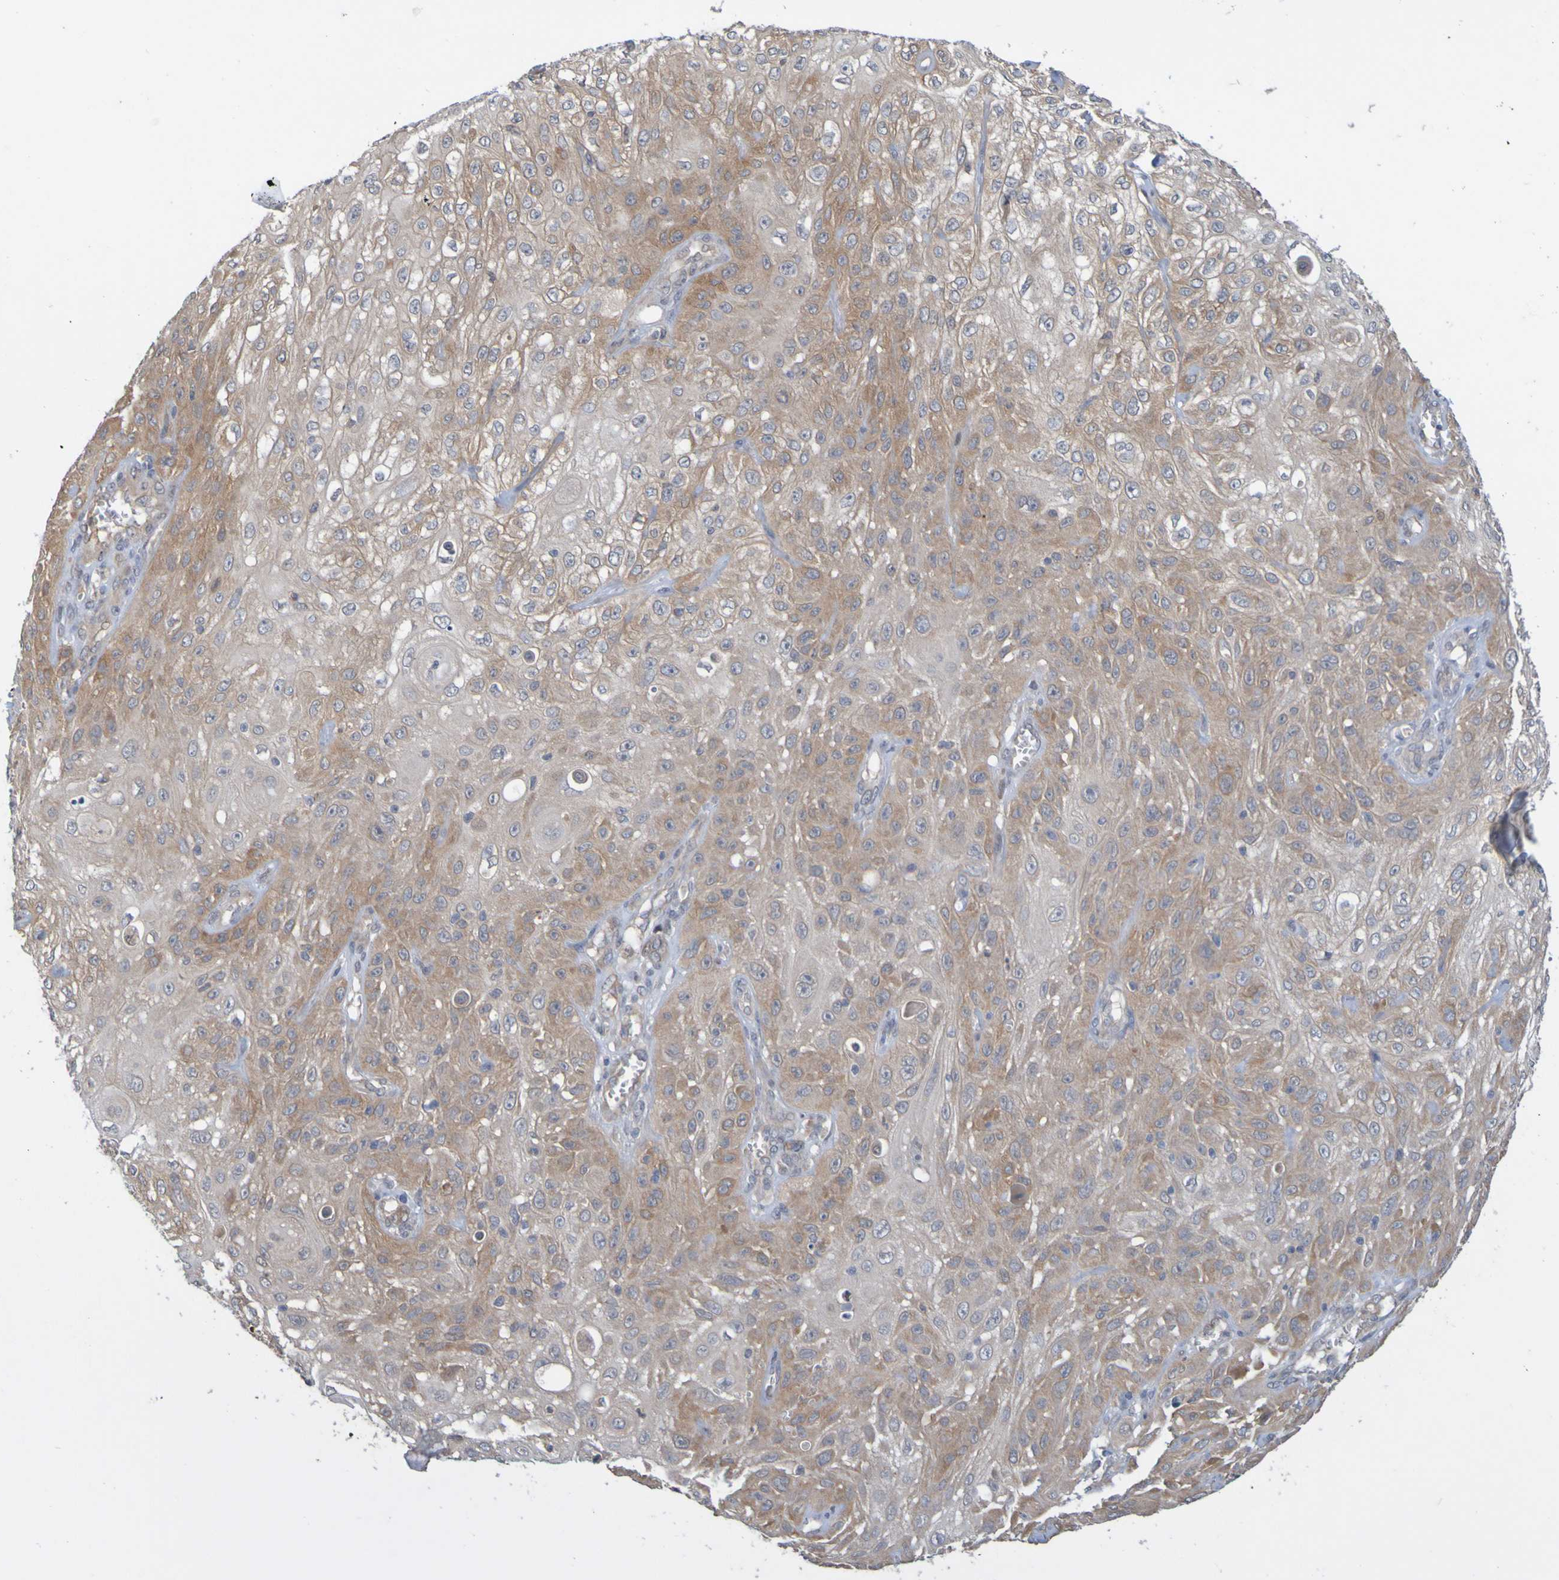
{"staining": {"intensity": "moderate", "quantity": "<25%", "location": "cytoplasmic/membranous"}, "tissue": "skin cancer", "cell_type": "Tumor cells", "image_type": "cancer", "snomed": [{"axis": "morphology", "description": "Squamous cell carcinoma, NOS"}, {"axis": "topography", "description": "Skin"}], "caption": "High-power microscopy captured an immunohistochemistry image of skin cancer (squamous cell carcinoma), revealing moderate cytoplasmic/membranous positivity in approximately <25% of tumor cells.", "gene": "NAV2", "patient": {"sex": "male", "age": 75}}